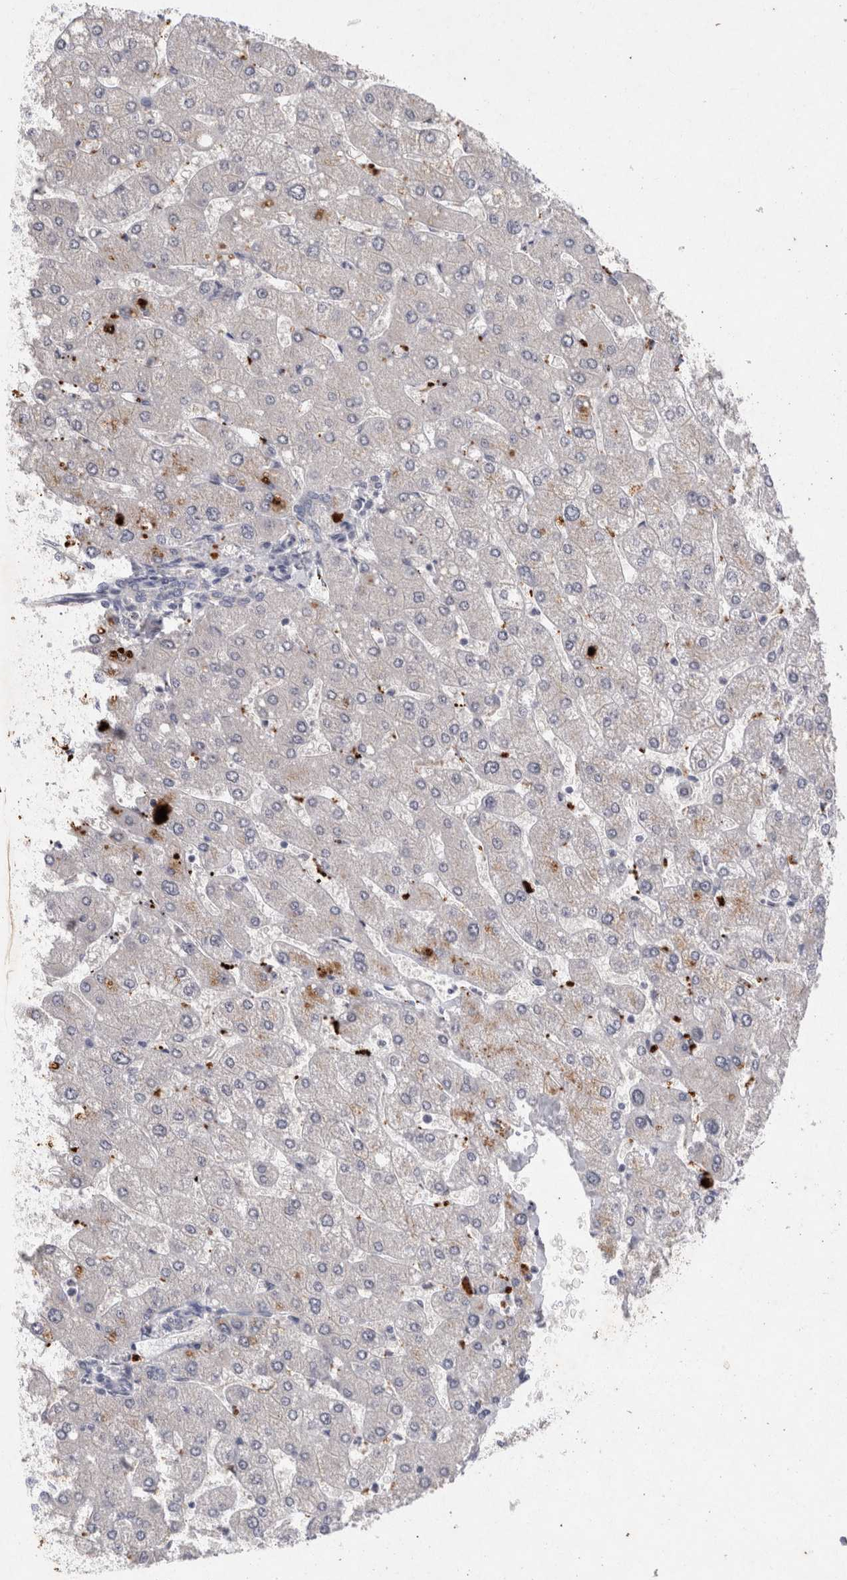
{"staining": {"intensity": "negative", "quantity": "none", "location": "none"}, "tissue": "liver", "cell_type": "Cholangiocytes", "image_type": "normal", "snomed": [{"axis": "morphology", "description": "Normal tissue, NOS"}, {"axis": "topography", "description": "Liver"}], "caption": "High magnification brightfield microscopy of unremarkable liver stained with DAB (brown) and counterstained with hematoxylin (blue): cholangiocytes show no significant positivity. (DAB immunohistochemistry visualized using brightfield microscopy, high magnification).", "gene": "RASSF3", "patient": {"sex": "male", "age": 55}}